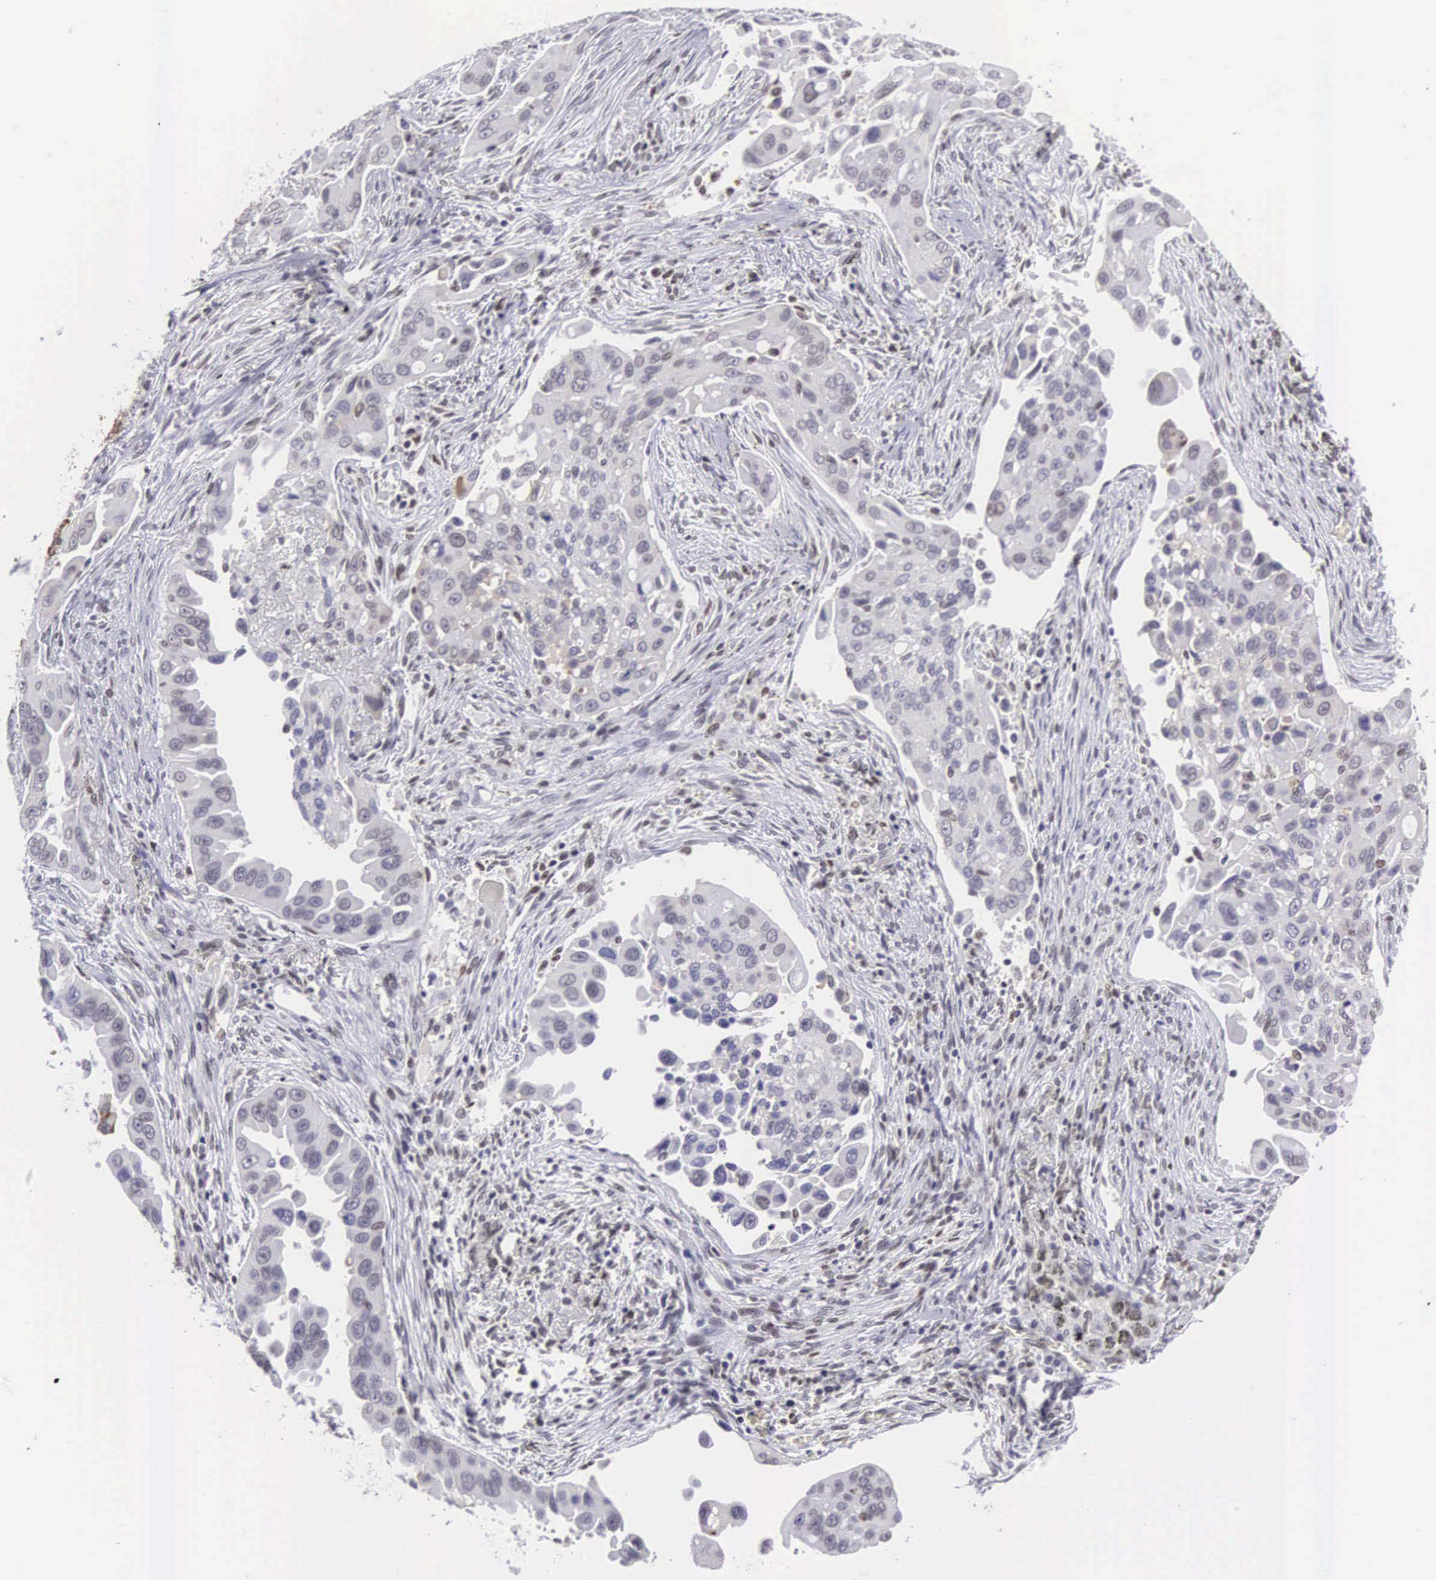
{"staining": {"intensity": "weak", "quantity": "25%-75%", "location": "cytoplasmic/membranous"}, "tissue": "lung cancer", "cell_type": "Tumor cells", "image_type": "cancer", "snomed": [{"axis": "morphology", "description": "Adenocarcinoma, NOS"}, {"axis": "topography", "description": "Lung"}], "caption": "Approximately 25%-75% of tumor cells in adenocarcinoma (lung) display weak cytoplasmic/membranous protein expression as visualized by brown immunohistochemical staining.", "gene": "ETV6", "patient": {"sex": "male", "age": 68}}